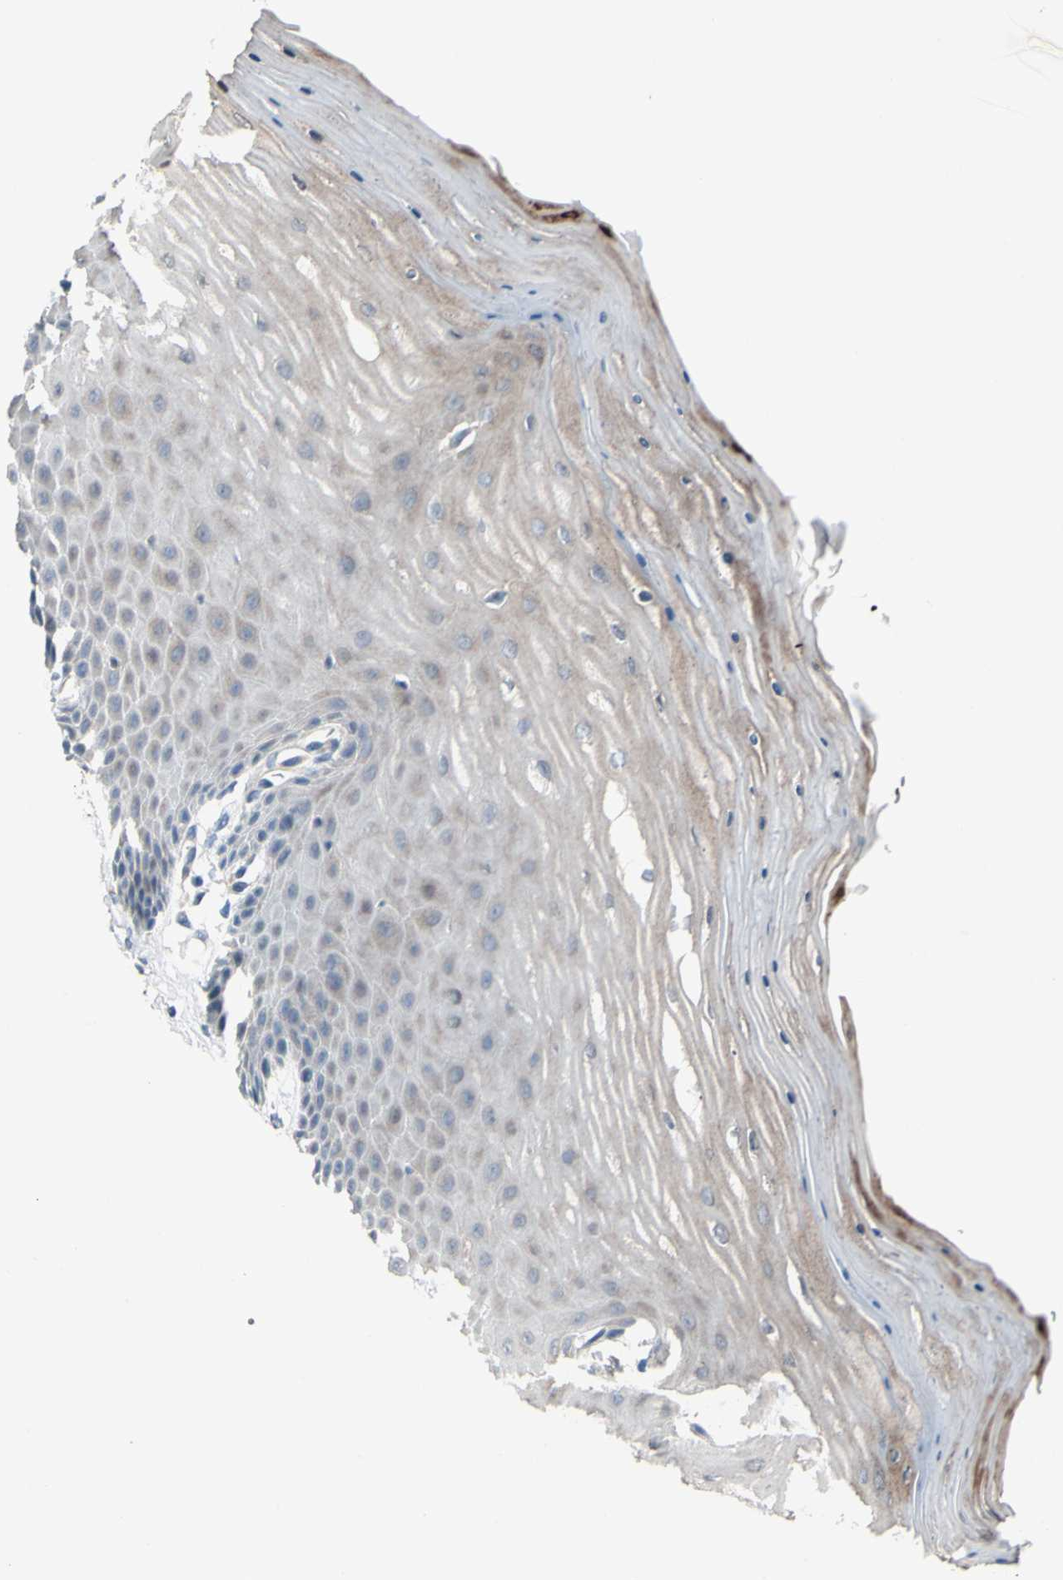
{"staining": {"intensity": "weak", "quantity": ">75%", "location": "cytoplasmic/membranous"}, "tissue": "cervix", "cell_type": "Squamous epithelial cells", "image_type": "normal", "snomed": [{"axis": "morphology", "description": "Normal tissue, NOS"}, {"axis": "topography", "description": "Cervix"}], "caption": "Human cervix stained with a brown dye exhibits weak cytoplasmic/membranous positive positivity in approximately >75% of squamous epithelial cells.", "gene": "GRAMD2B", "patient": {"sex": "female", "age": 55}}